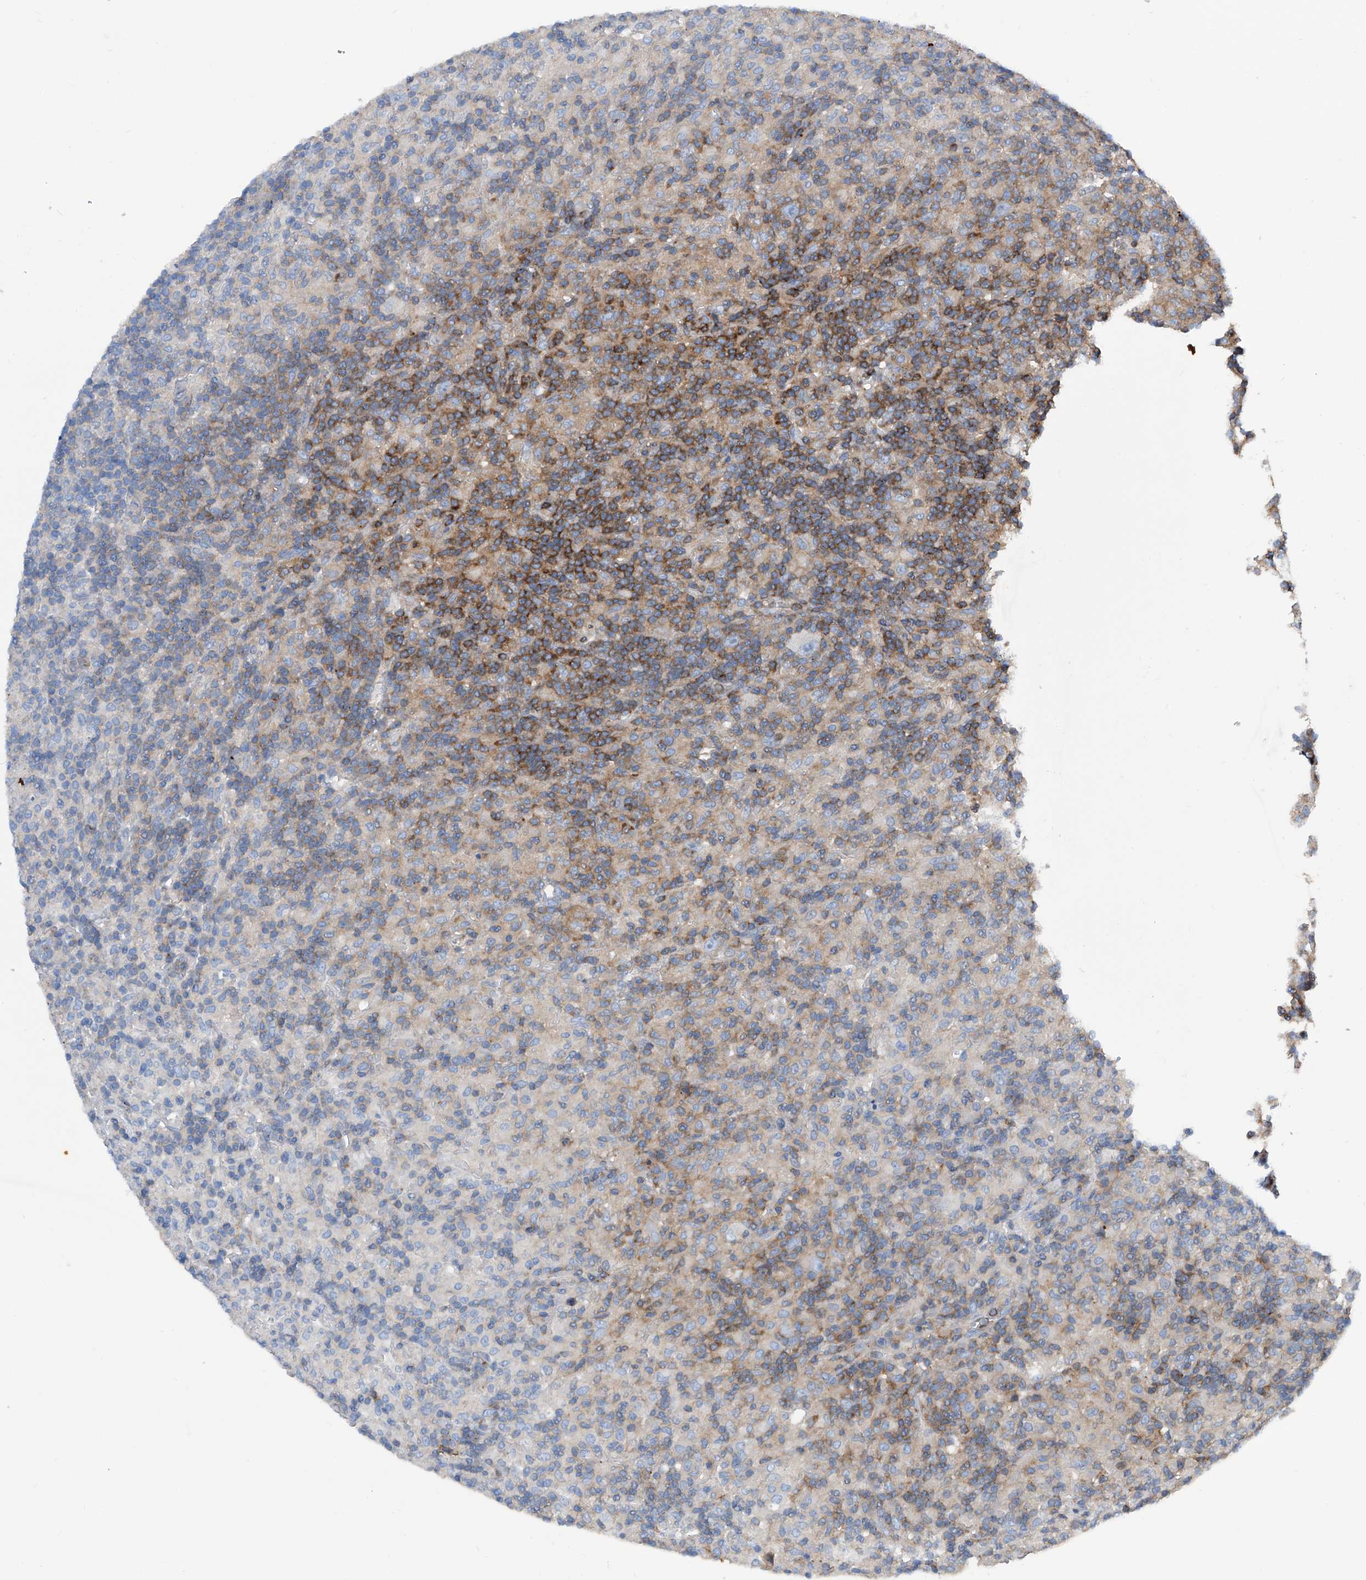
{"staining": {"intensity": "negative", "quantity": "none", "location": "none"}, "tissue": "lymphoma", "cell_type": "Tumor cells", "image_type": "cancer", "snomed": [{"axis": "morphology", "description": "Hodgkin's disease, NOS"}, {"axis": "topography", "description": "Lymph node"}], "caption": "Immunohistochemistry histopathology image of human lymphoma stained for a protein (brown), which demonstrates no expression in tumor cells.", "gene": "ZNF484", "patient": {"sex": "male", "age": 70}}